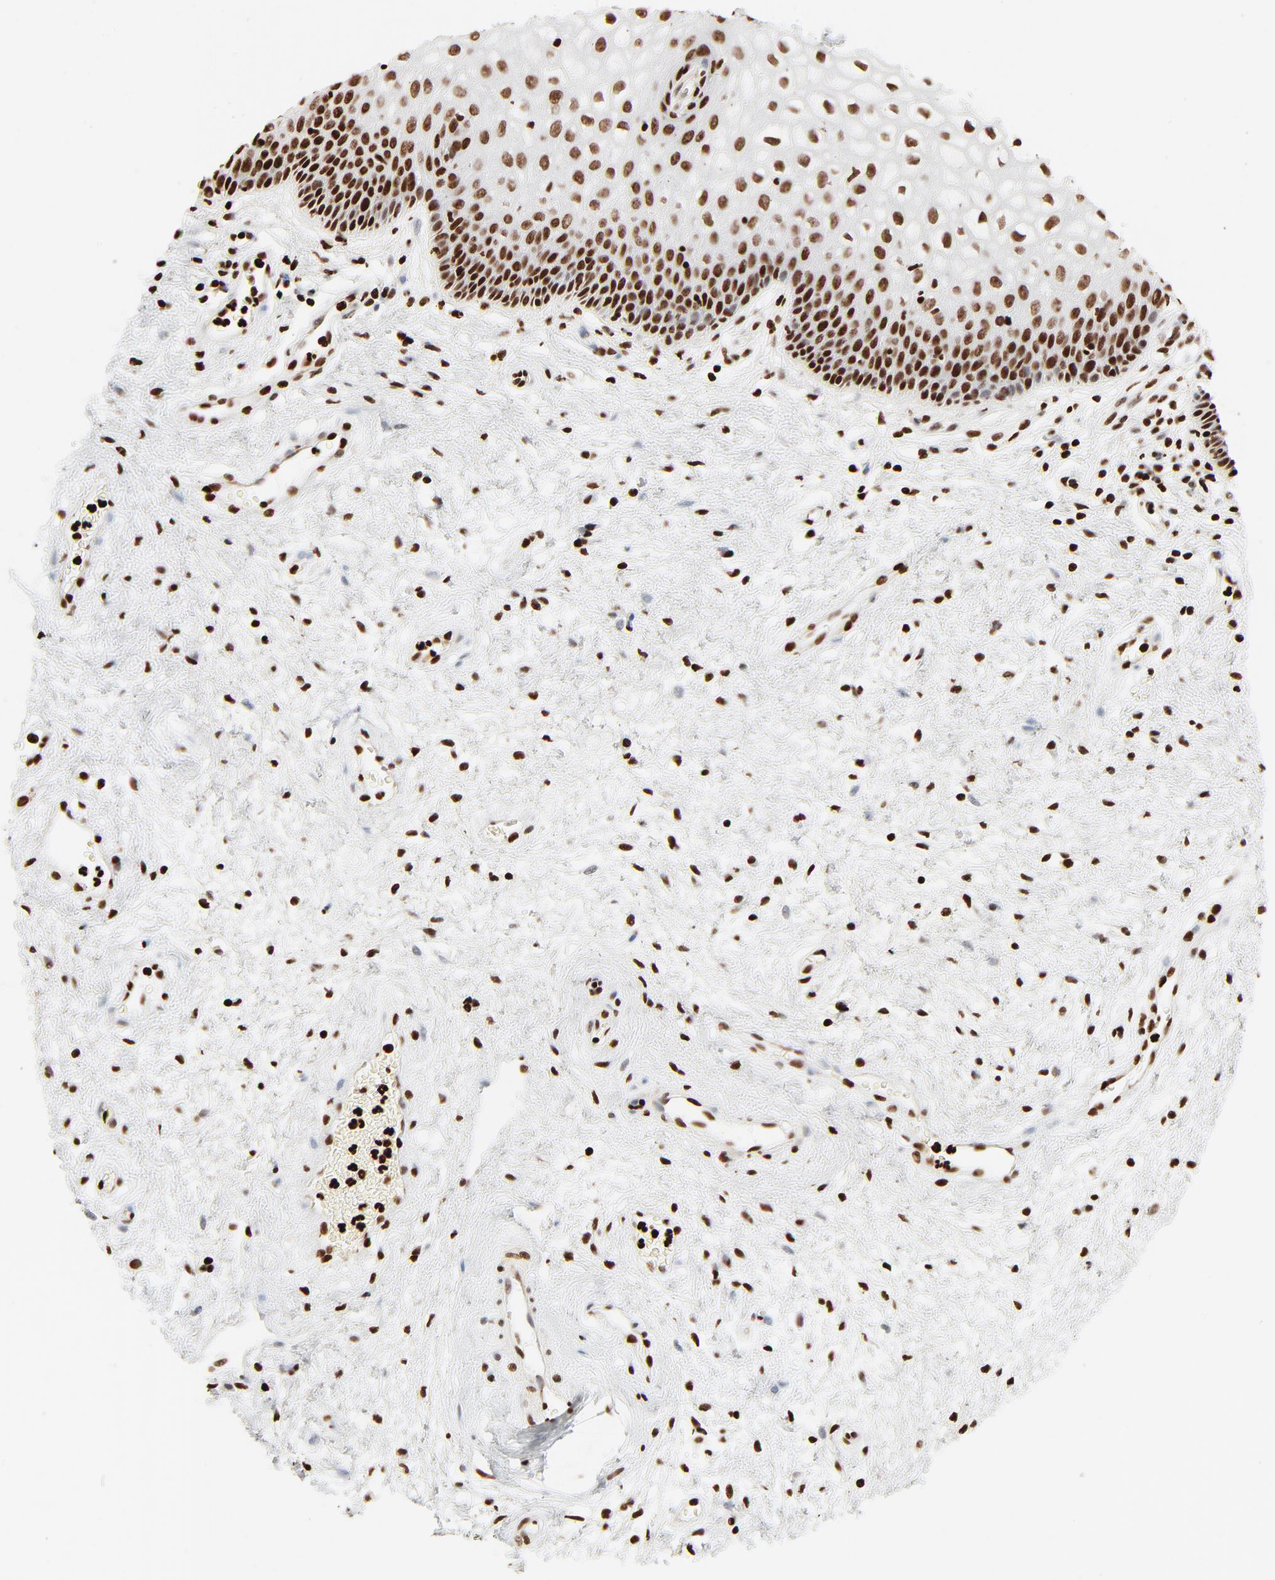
{"staining": {"intensity": "strong", "quantity": ">75%", "location": "nuclear"}, "tissue": "vagina", "cell_type": "Squamous epithelial cells", "image_type": "normal", "snomed": [{"axis": "morphology", "description": "Normal tissue, NOS"}, {"axis": "topography", "description": "Vagina"}], "caption": "Vagina stained with a brown dye reveals strong nuclear positive positivity in about >75% of squamous epithelial cells.", "gene": "HMGB1", "patient": {"sex": "female", "age": 34}}